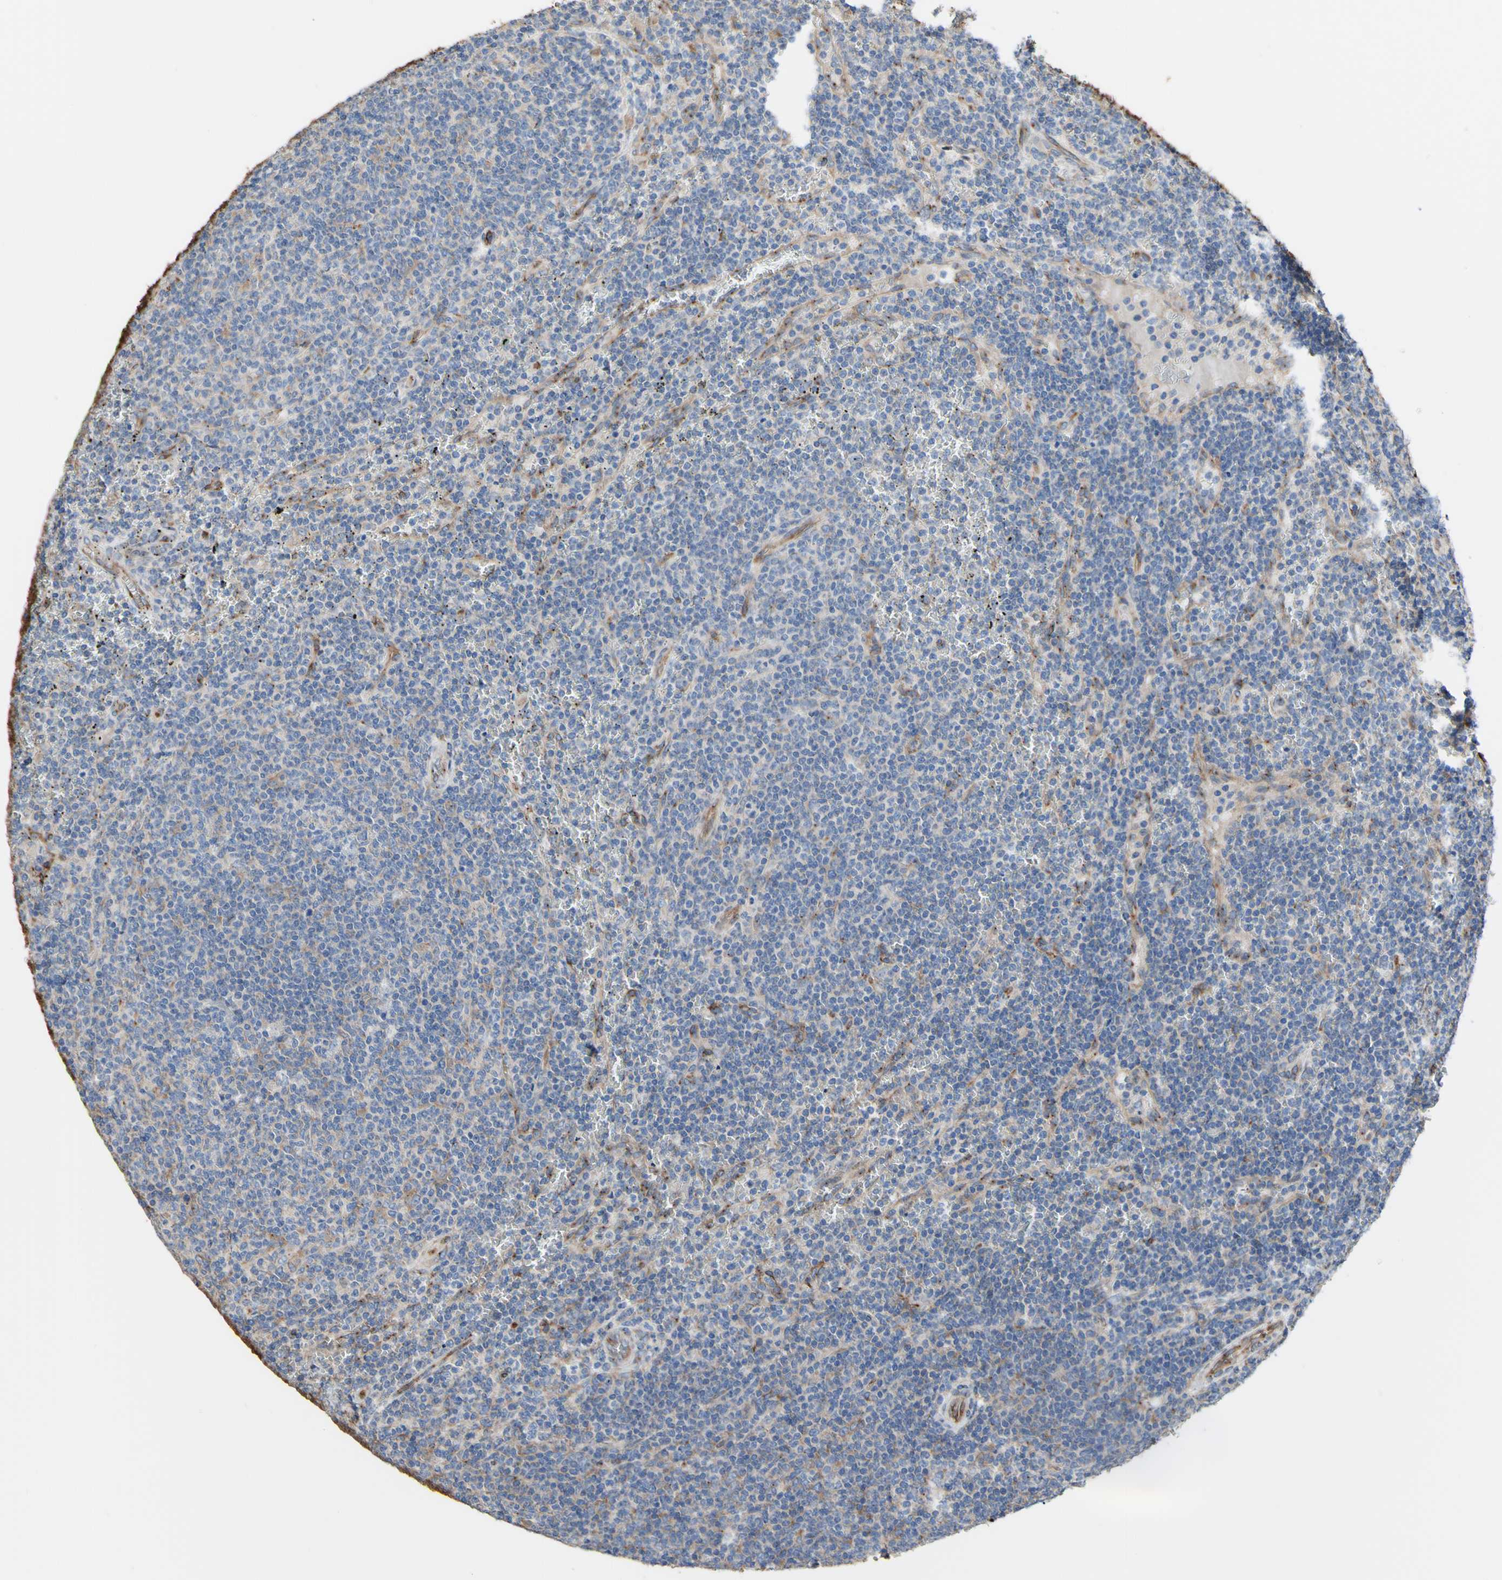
{"staining": {"intensity": "moderate", "quantity": "<25%", "location": "cytoplasmic/membranous"}, "tissue": "lymphoma", "cell_type": "Tumor cells", "image_type": "cancer", "snomed": [{"axis": "morphology", "description": "Malignant lymphoma, non-Hodgkin's type, Low grade"}, {"axis": "topography", "description": "Spleen"}], "caption": "Protein staining by IHC exhibits moderate cytoplasmic/membranous positivity in about <25% of tumor cells in low-grade malignant lymphoma, non-Hodgkin's type. Nuclei are stained in blue.", "gene": "LRIG3", "patient": {"sex": "female", "age": 50}}